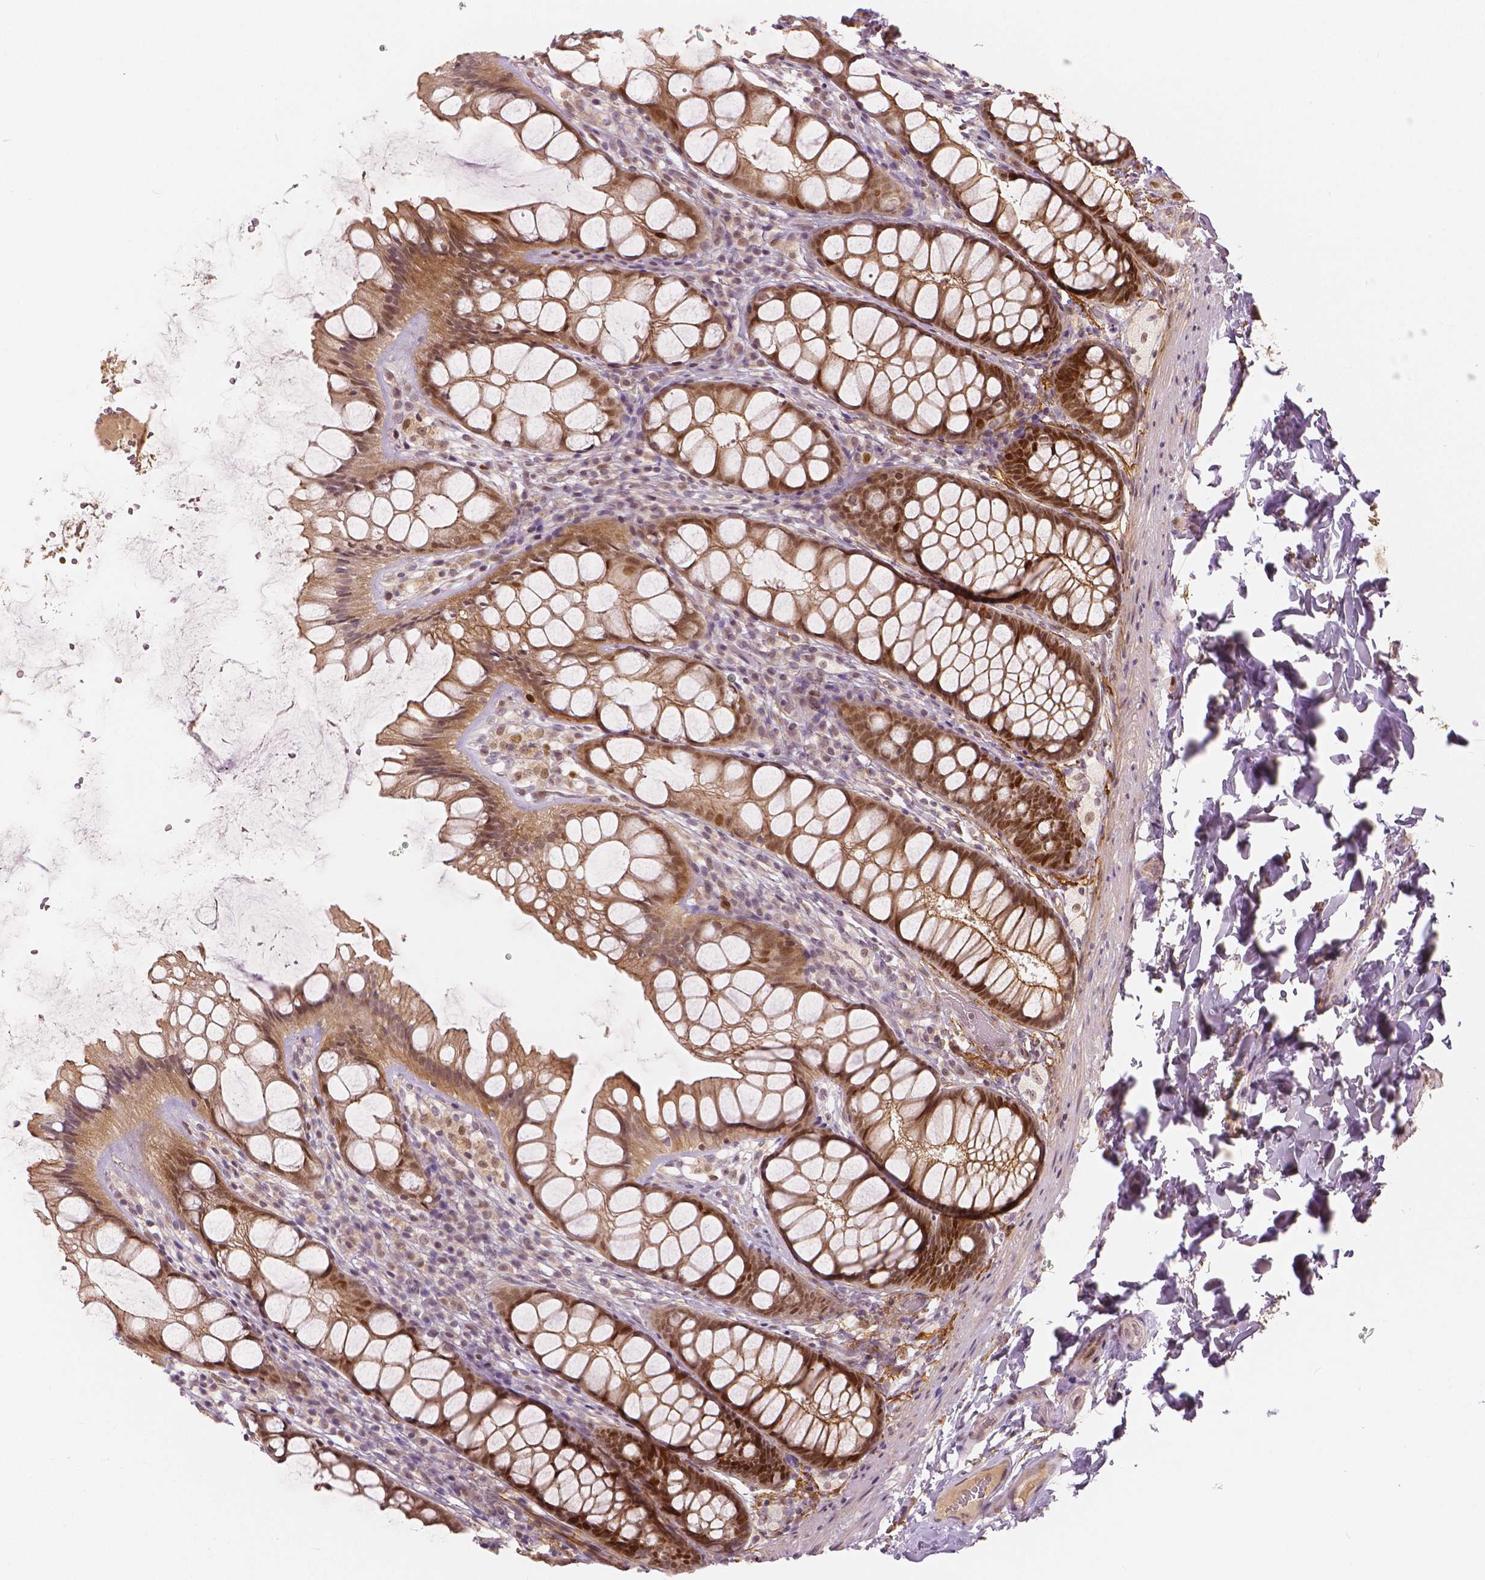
{"staining": {"intensity": "moderate", "quantity": "25%-75%", "location": "nuclear"}, "tissue": "colon", "cell_type": "Endothelial cells", "image_type": "normal", "snomed": [{"axis": "morphology", "description": "Normal tissue, NOS"}, {"axis": "topography", "description": "Colon"}], "caption": "This image demonstrates normal colon stained with IHC to label a protein in brown. The nuclear of endothelial cells show moderate positivity for the protein. Nuclei are counter-stained blue.", "gene": "NSD2", "patient": {"sex": "male", "age": 47}}